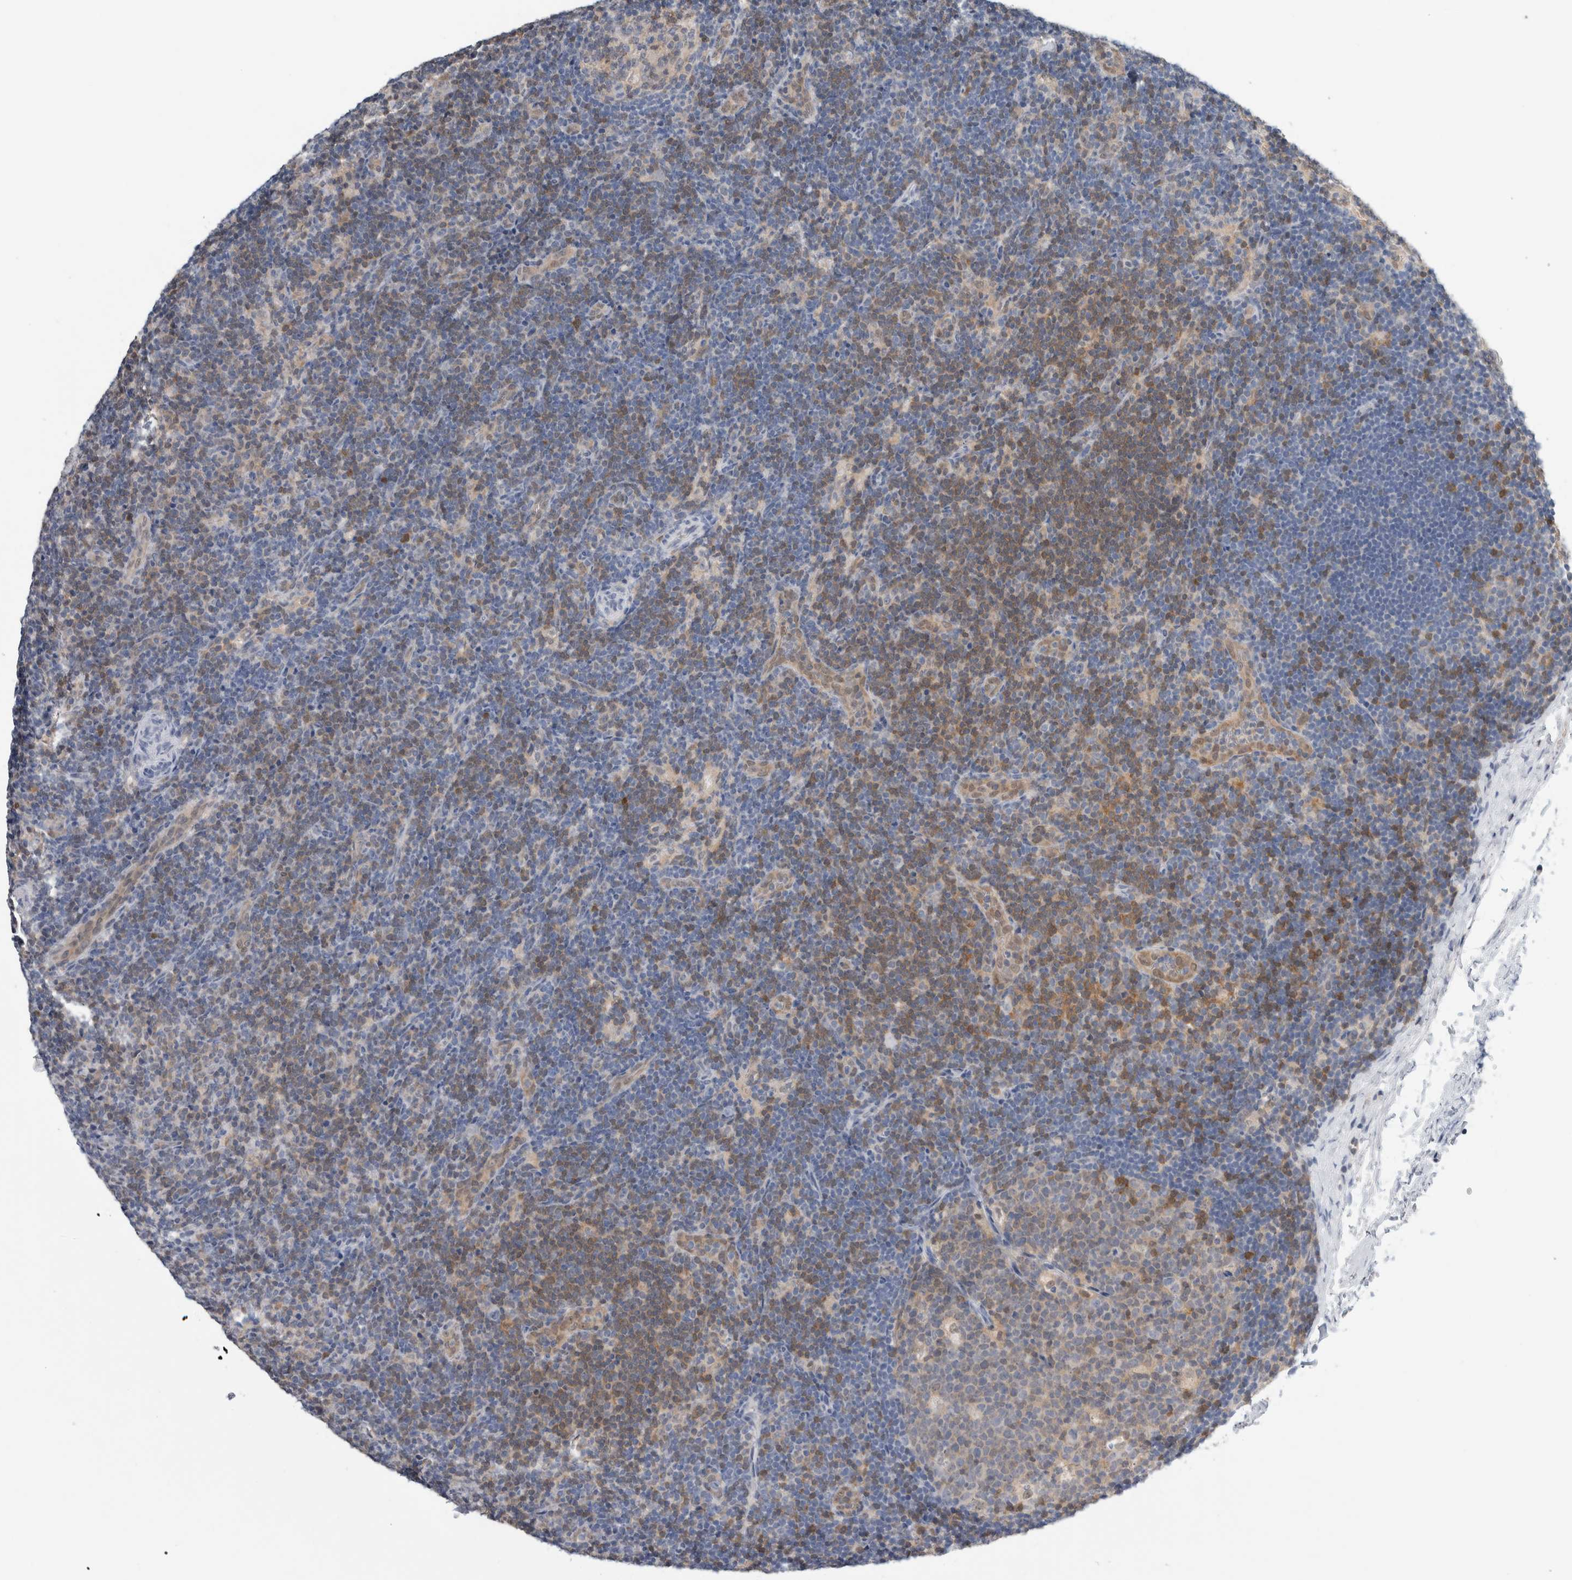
{"staining": {"intensity": "moderate", "quantity": "<25%", "location": "cytoplasmic/membranous"}, "tissue": "lymph node", "cell_type": "Germinal center cells", "image_type": "normal", "snomed": [{"axis": "morphology", "description": "Normal tissue, NOS"}, {"axis": "topography", "description": "Lymph node"}], "caption": "Protein staining by immunohistochemistry (IHC) exhibits moderate cytoplasmic/membranous positivity in about <25% of germinal center cells in unremarkable lymph node.", "gene": "CASP6", "patient": {"sex": "female", "age": 22}}